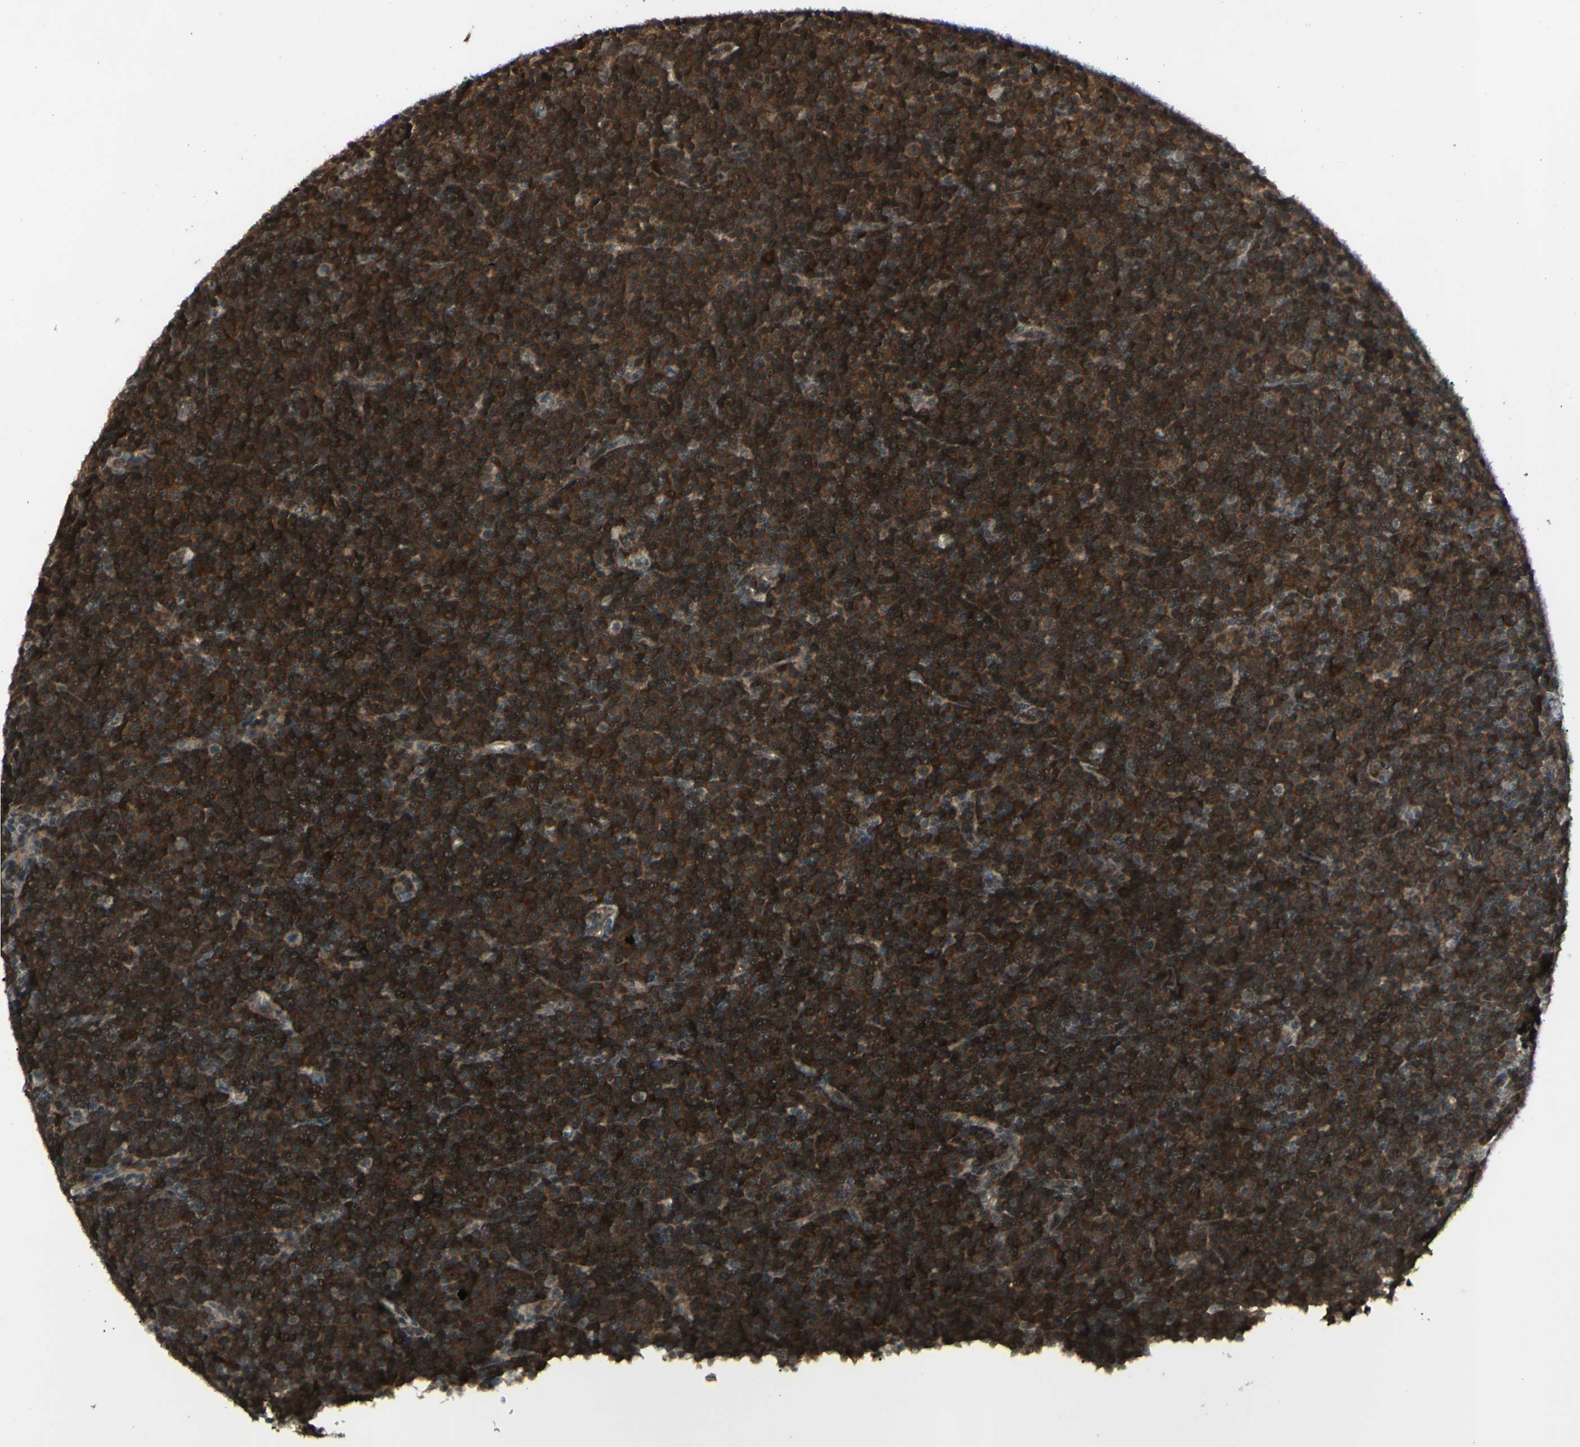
{"staining": {"intensity": "strong", "quantity": ">75%", "location": "cytoplasmic/membranous"}, "tissue": "lymphoma", "cell_type": "Tumor cells", "image_type": "cancer", "snomed": [{"axis": "morphology", "description": "Malignant lymphoma, non-Hodgkin's type, Low grade"}, {"axis": "topography", "description": "Lymph node"}], "caption": "This is a histology image of immunohistochemistry (IHC) staining of low-grade malignant lymphoma, non-Hodgkin's type, which shows strong staining in the cytoplasmic/membranous of tumor cells.", "gene": "BLNK", "patient": {"sex": "female", "age": 67}}